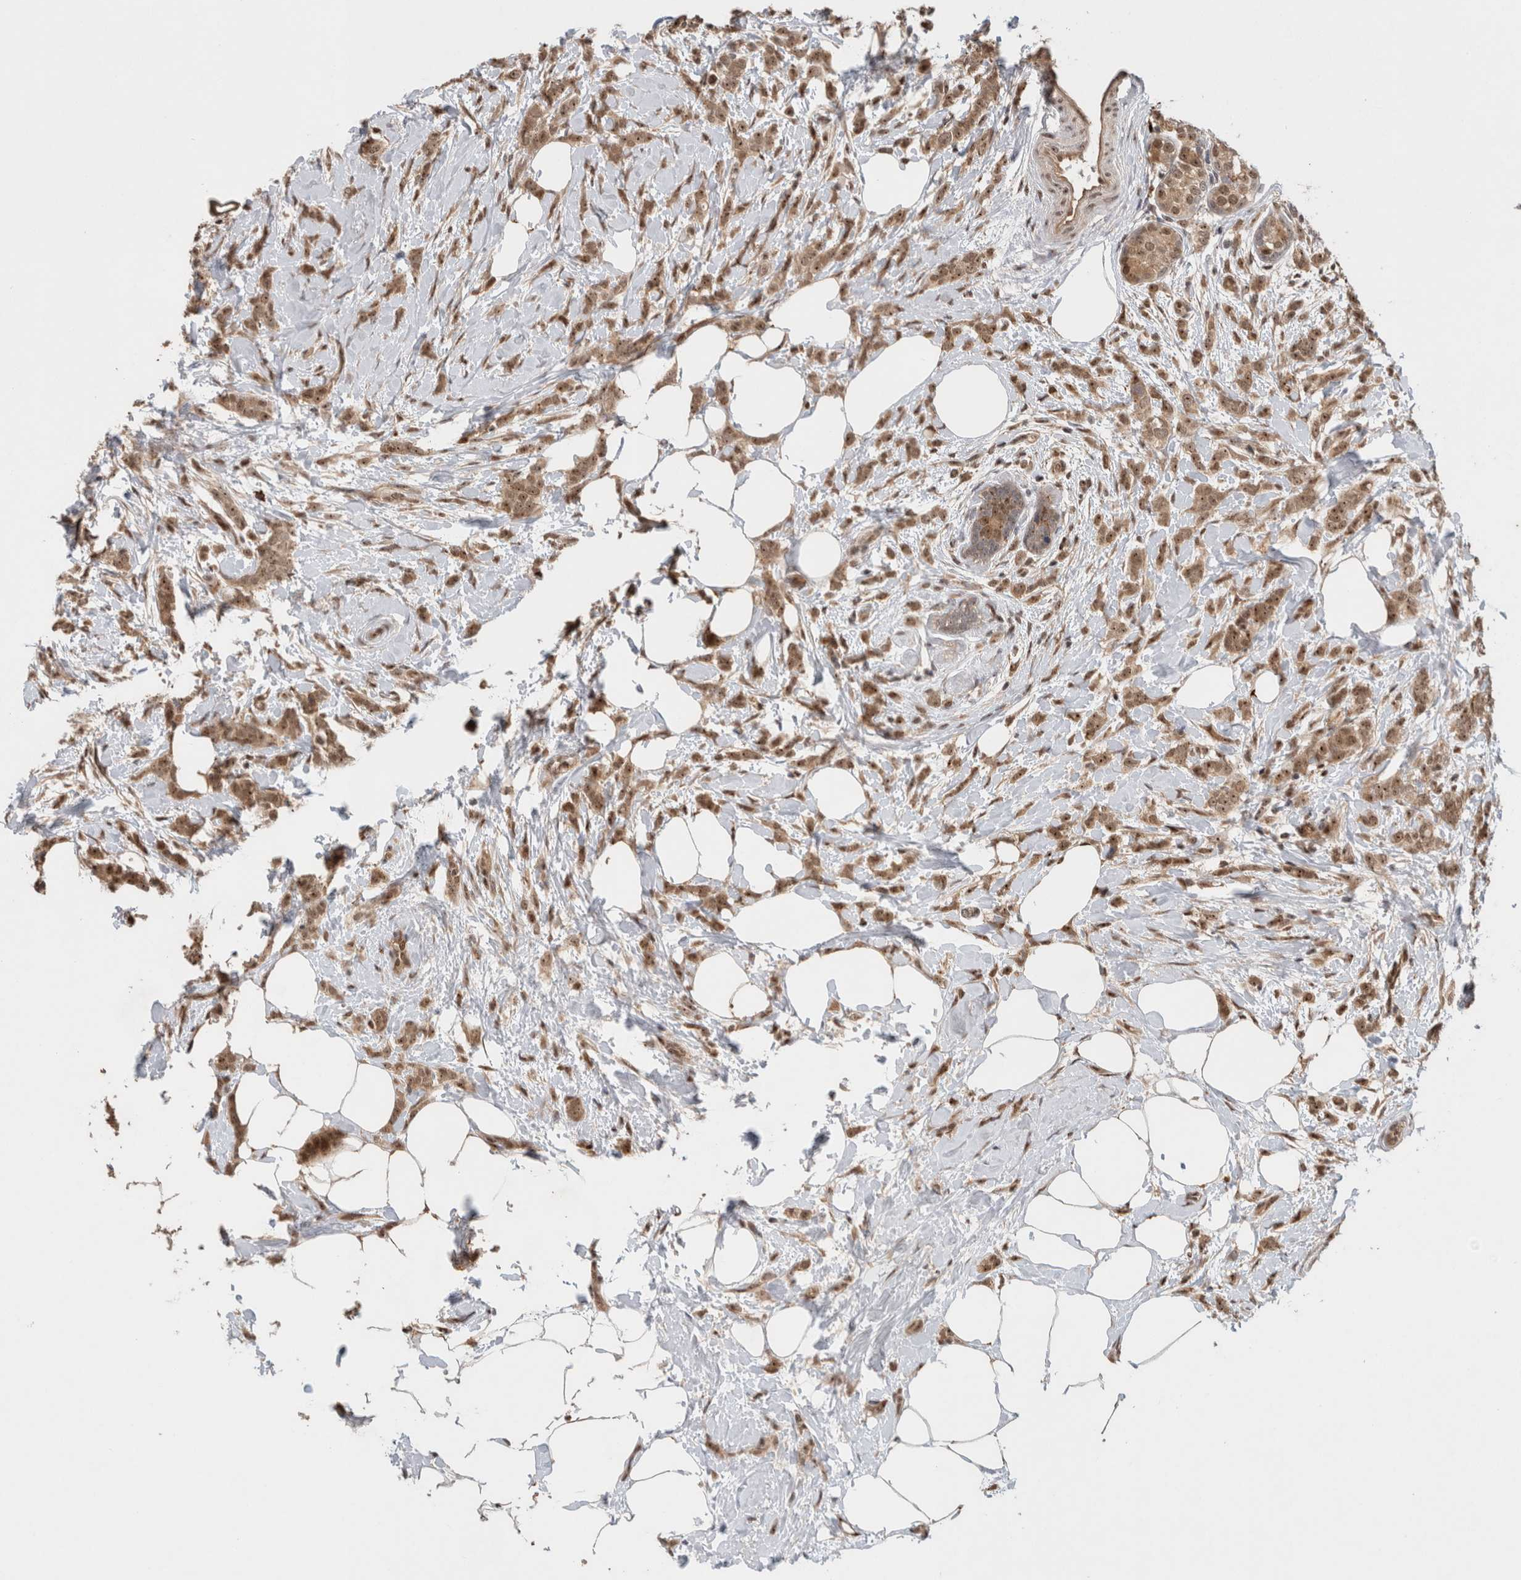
{"staining": {"intensity": "moderate", "quantity": ">75%", "location": "nuclear"}, "tissue": "breast cancer", "cell_type": "Tumor cells", "image_type": "cancer", "snomed": [{"axis": "morphology", "description": "Lobular carcinoma, in situ"}, {"axis": "morphology", "description": "Lobular carcinoma"}, {"axis": "topography", "description": "Breast"}], "caption": "Protein expression analysis of lobular carcinoma in situ (breast) demonstrates moderate nuclear expression in approximately >75% of tumor cells.", "gene": "MPHOSPH6", "patient": {"sex": "female", "age": 41}}